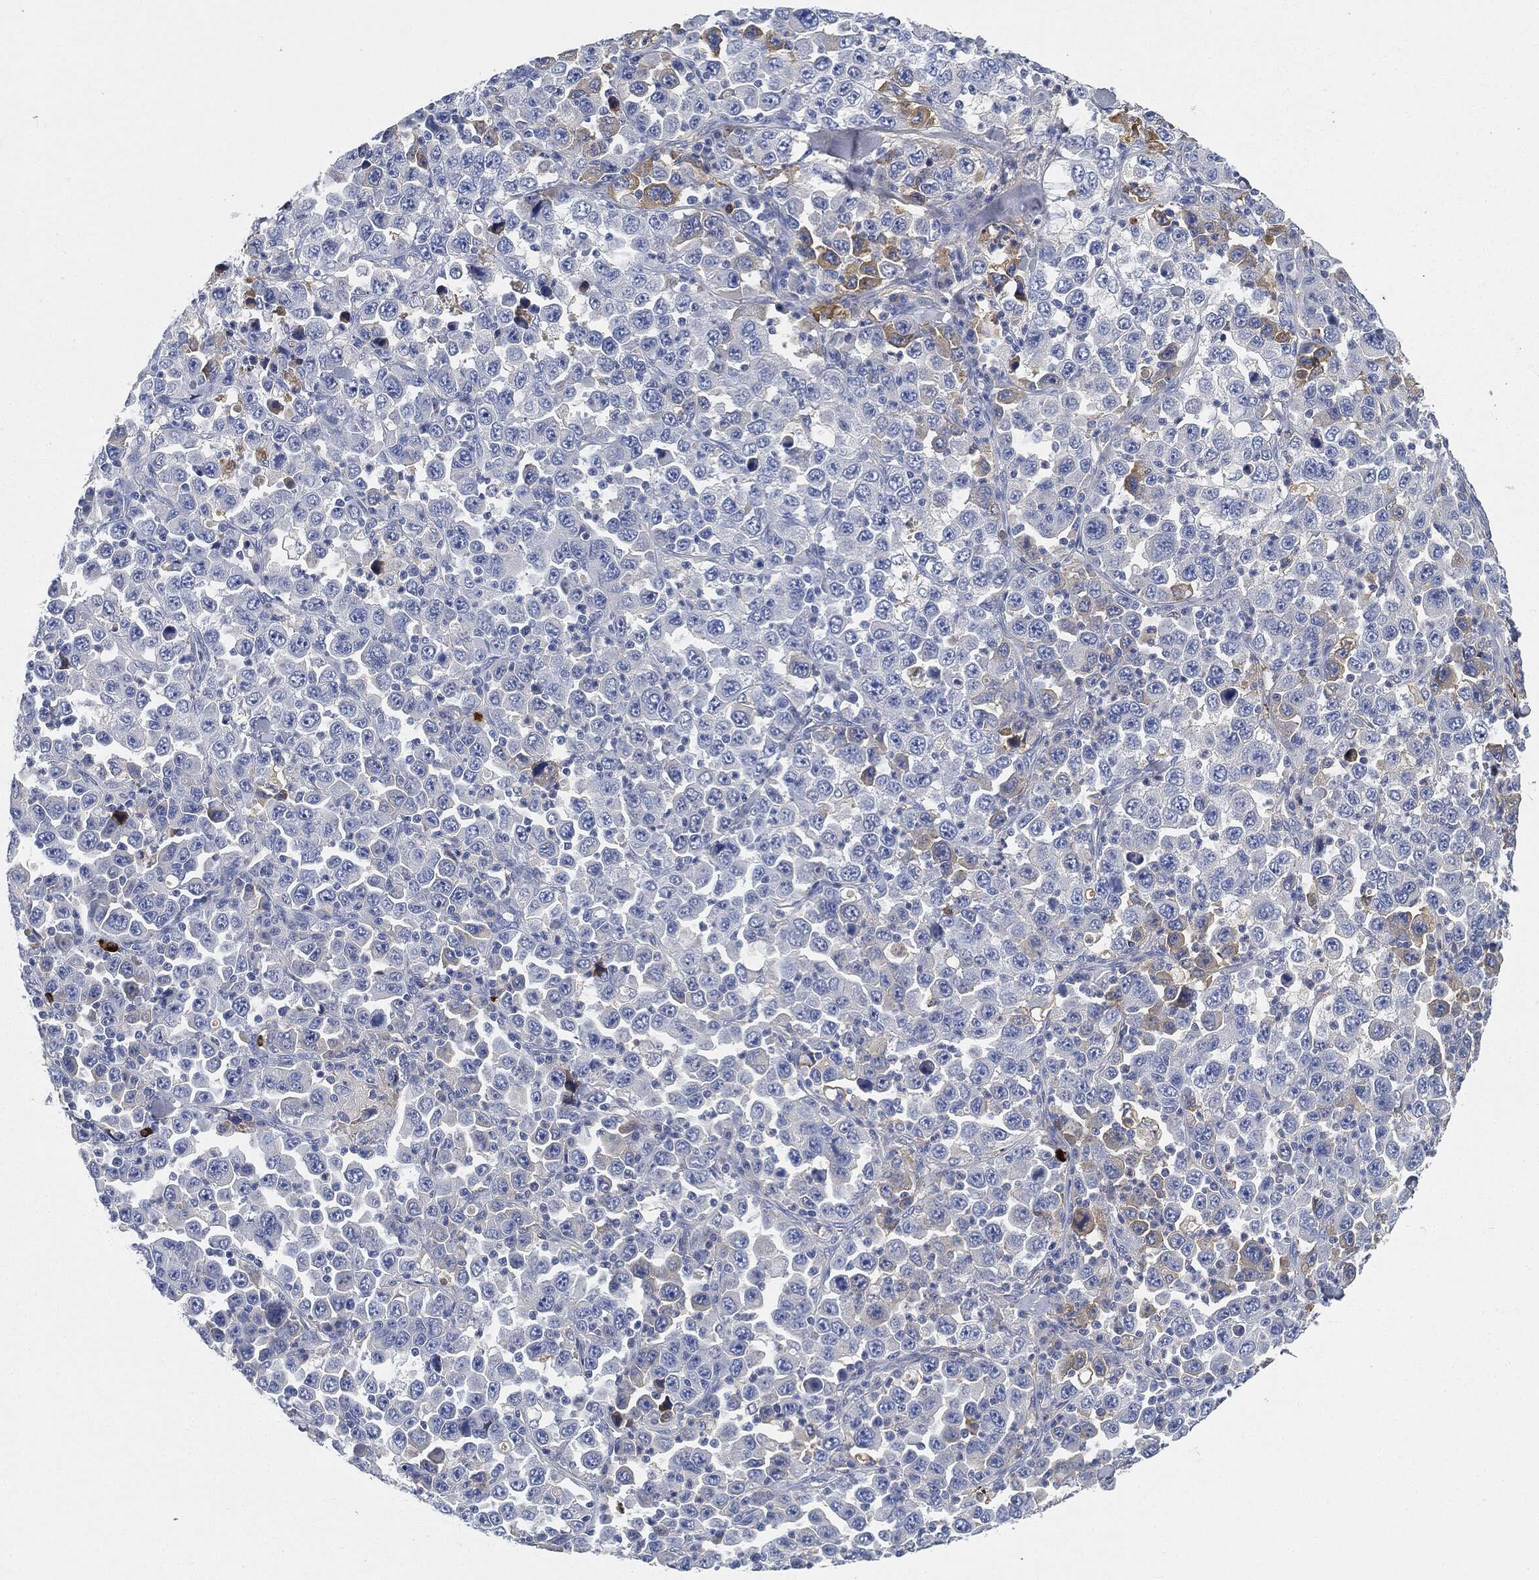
{"staining": {"intensity": "weak", "quantity": "<25%", "location": "cytoplasmic/membranous"}, "tissue": "stomach cancer", "cell_type": "Tumor cells", "image_type": "cancer", "snomed": [{"axis": "morphology", "description": "Normal tissue, NOS"}, {"axis": "morphology", "description": "Adenocarcinoma, NOS"}, {"axis": "topography", "description": "Stomach, upper"}, {"axis": "topography", "description": "Stomach"}], "caption": "The image demonstrates no significant staining in tumor cells of stomach adenocarcinoma.", "gene": "IGLV6-57", "patient": {"sex": "male", "age": 59}}